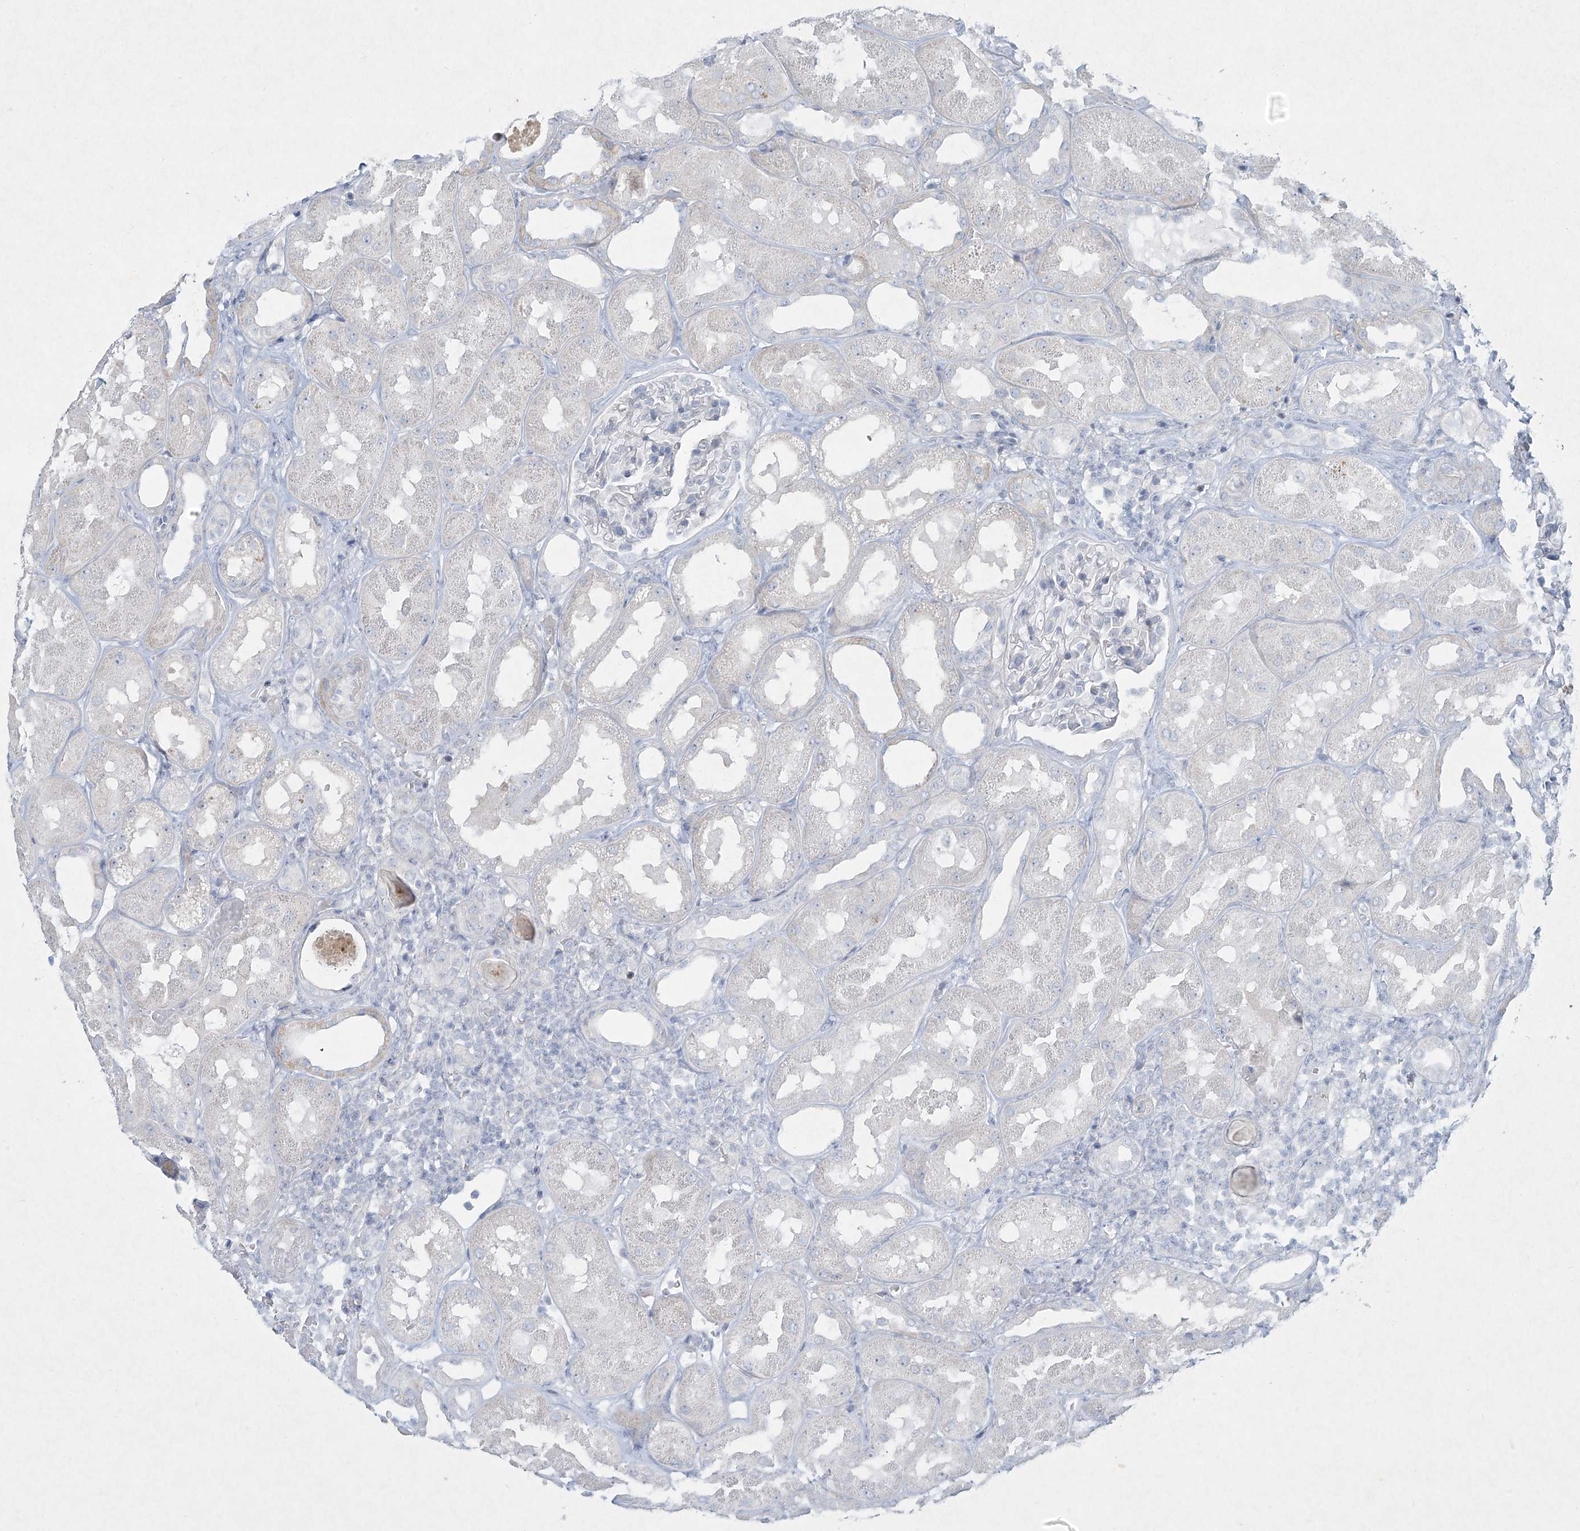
{"staining": {"intensity": "negative", "quantity": "none", "location": "none"}, "tissue": "renal cancer", "cell_type": "Tumor cells", "image_type": "cancer", "snomed": [{"axis": "morphology", "description": "Adenocarcinoma, NOS"}, {"axis": "topography", "description": "Kidney"}], "caption": "This is an IHC photomicrograph of human renal cancer (adenocarcinoma). There is no staining in tumor cells.", "gene": "PAX6", "patient": {"sex": "male", "age": 77}}